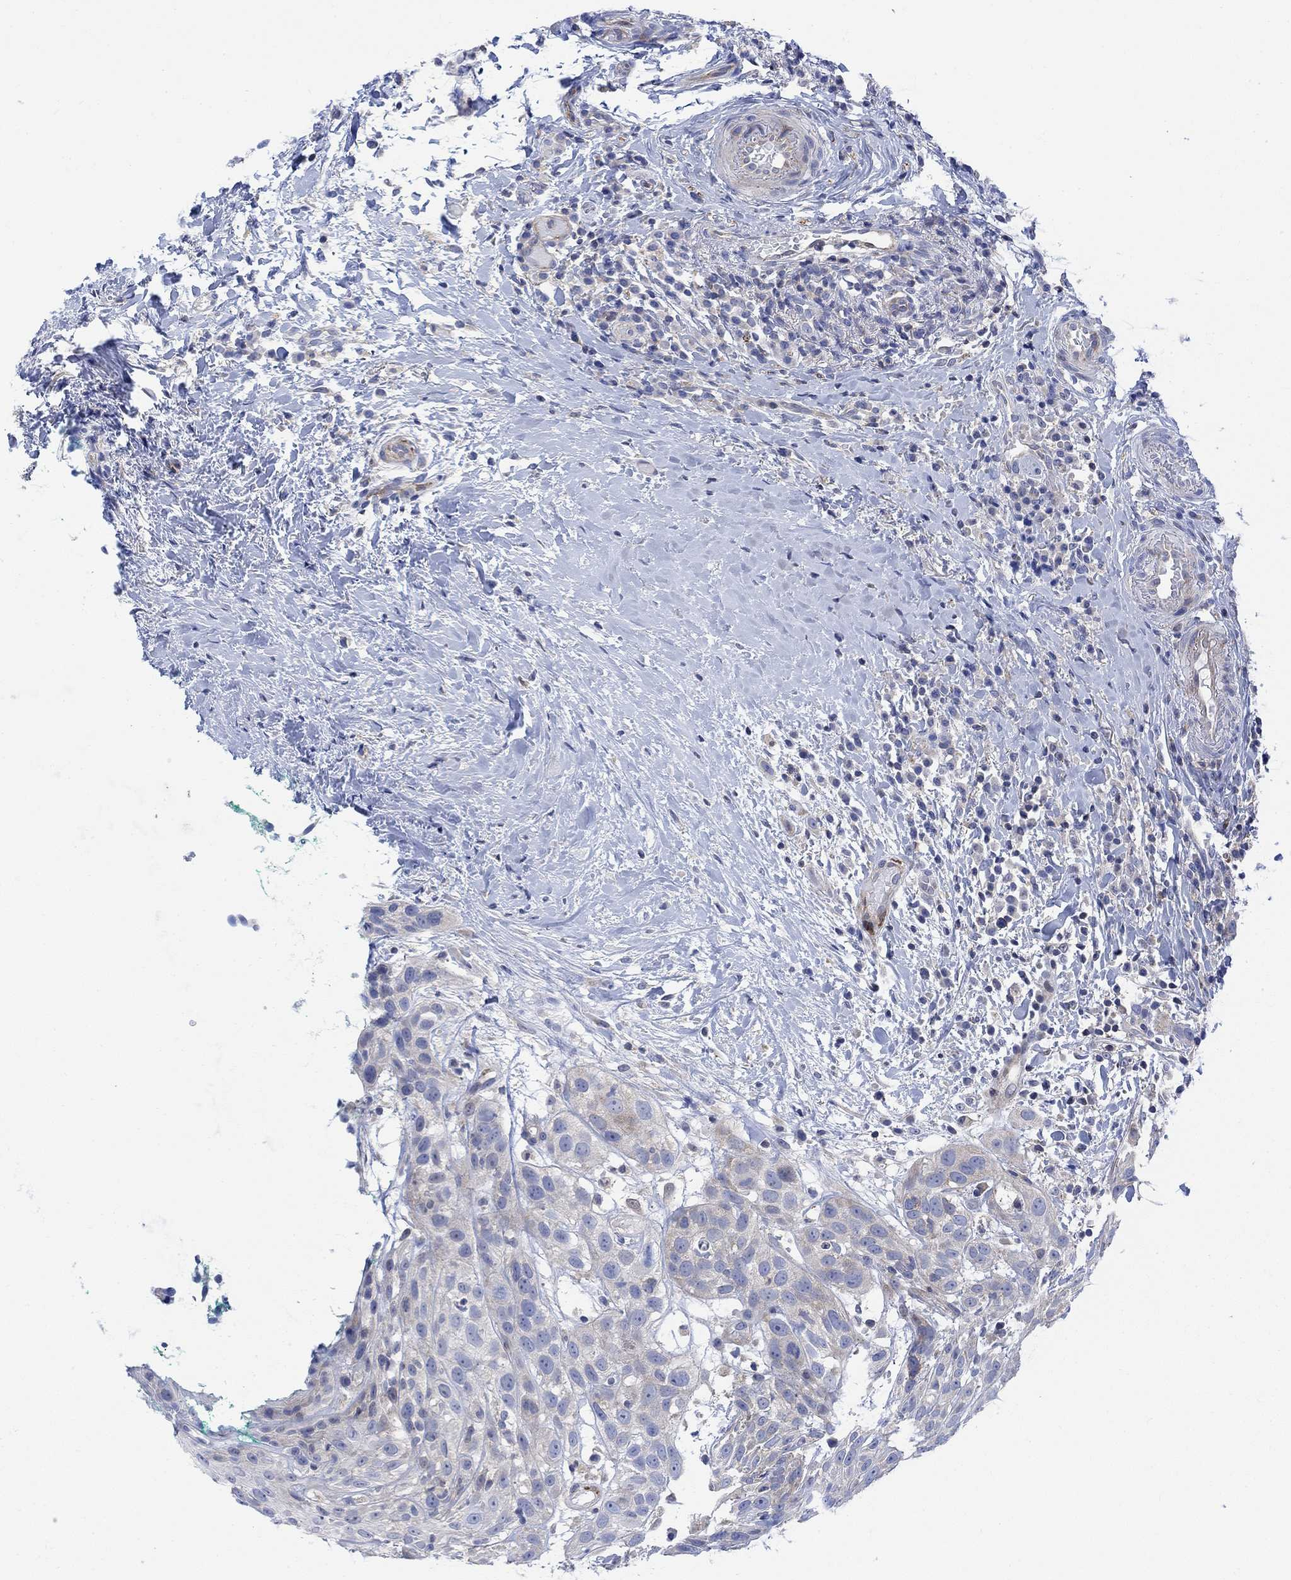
{"staining": {"intensity": "weak", "quantity": "<25%", "location": "cytoplasmic/membranous"}, "tissue": "head and neck cancer", "cell_type": "Tumor cells", "image_type": "cancer", "snomed": [{"axis": "morphology", "description": "Normal tissue, NOS"}, {"axis": "morphology", "description": "Squamous cell carcinoma, NOS"}, {"axis": "topography", "description": "Oral tissue"}, {"axis": "topography", "description": "Salivary gland"}, {"axis": "topography", "description": "Head-Neck"}], "caption": "Squamous cell carcinoma (head and neck) stained for a protein using immunohistochemistry demonstrates no staining tumor cells.", "gene": "ARSK", "patient": {"sex": "female", "age": 62}}